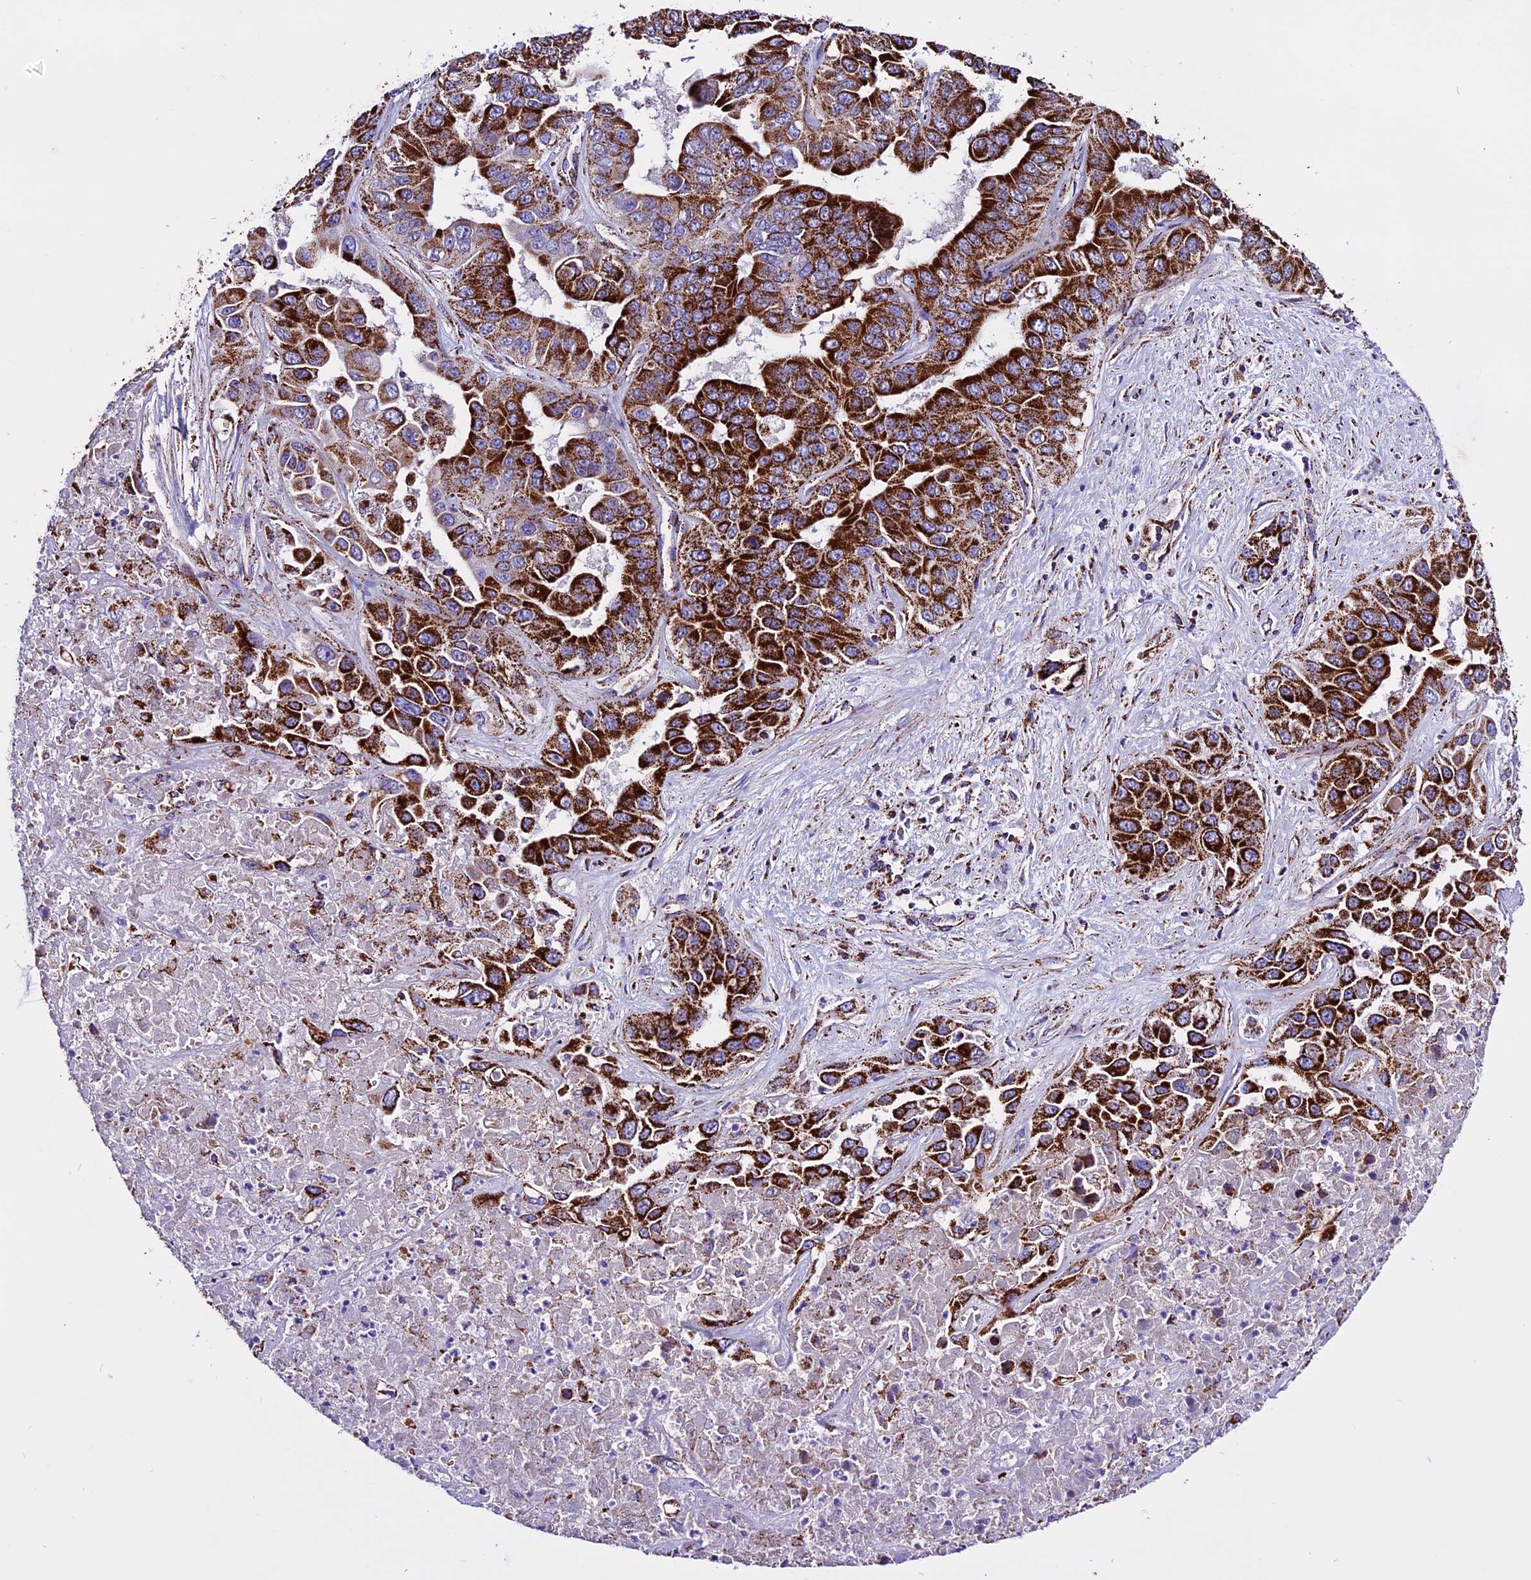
{"staining": {"intensity": "strong", "quantity": ">75%", "location": "cytoplasmic/membranous"}, "tissue": "liver cancer", "cell_type": "Tumor cells", "image_type": "cancer", "snomed": [{"axis": "morphology", "description": "Cholangiocarcinoma"}, {"axis": "topography", "description": "Liver"}], "caption": "Liver cholangiocarcinoma stained with a brown dye displays strong cytoplasmic/membranous positive staining in approximately >75% of tumor cells.", "gene": "CX3CL1", "patient": {"sex": "female", "age": 52}}